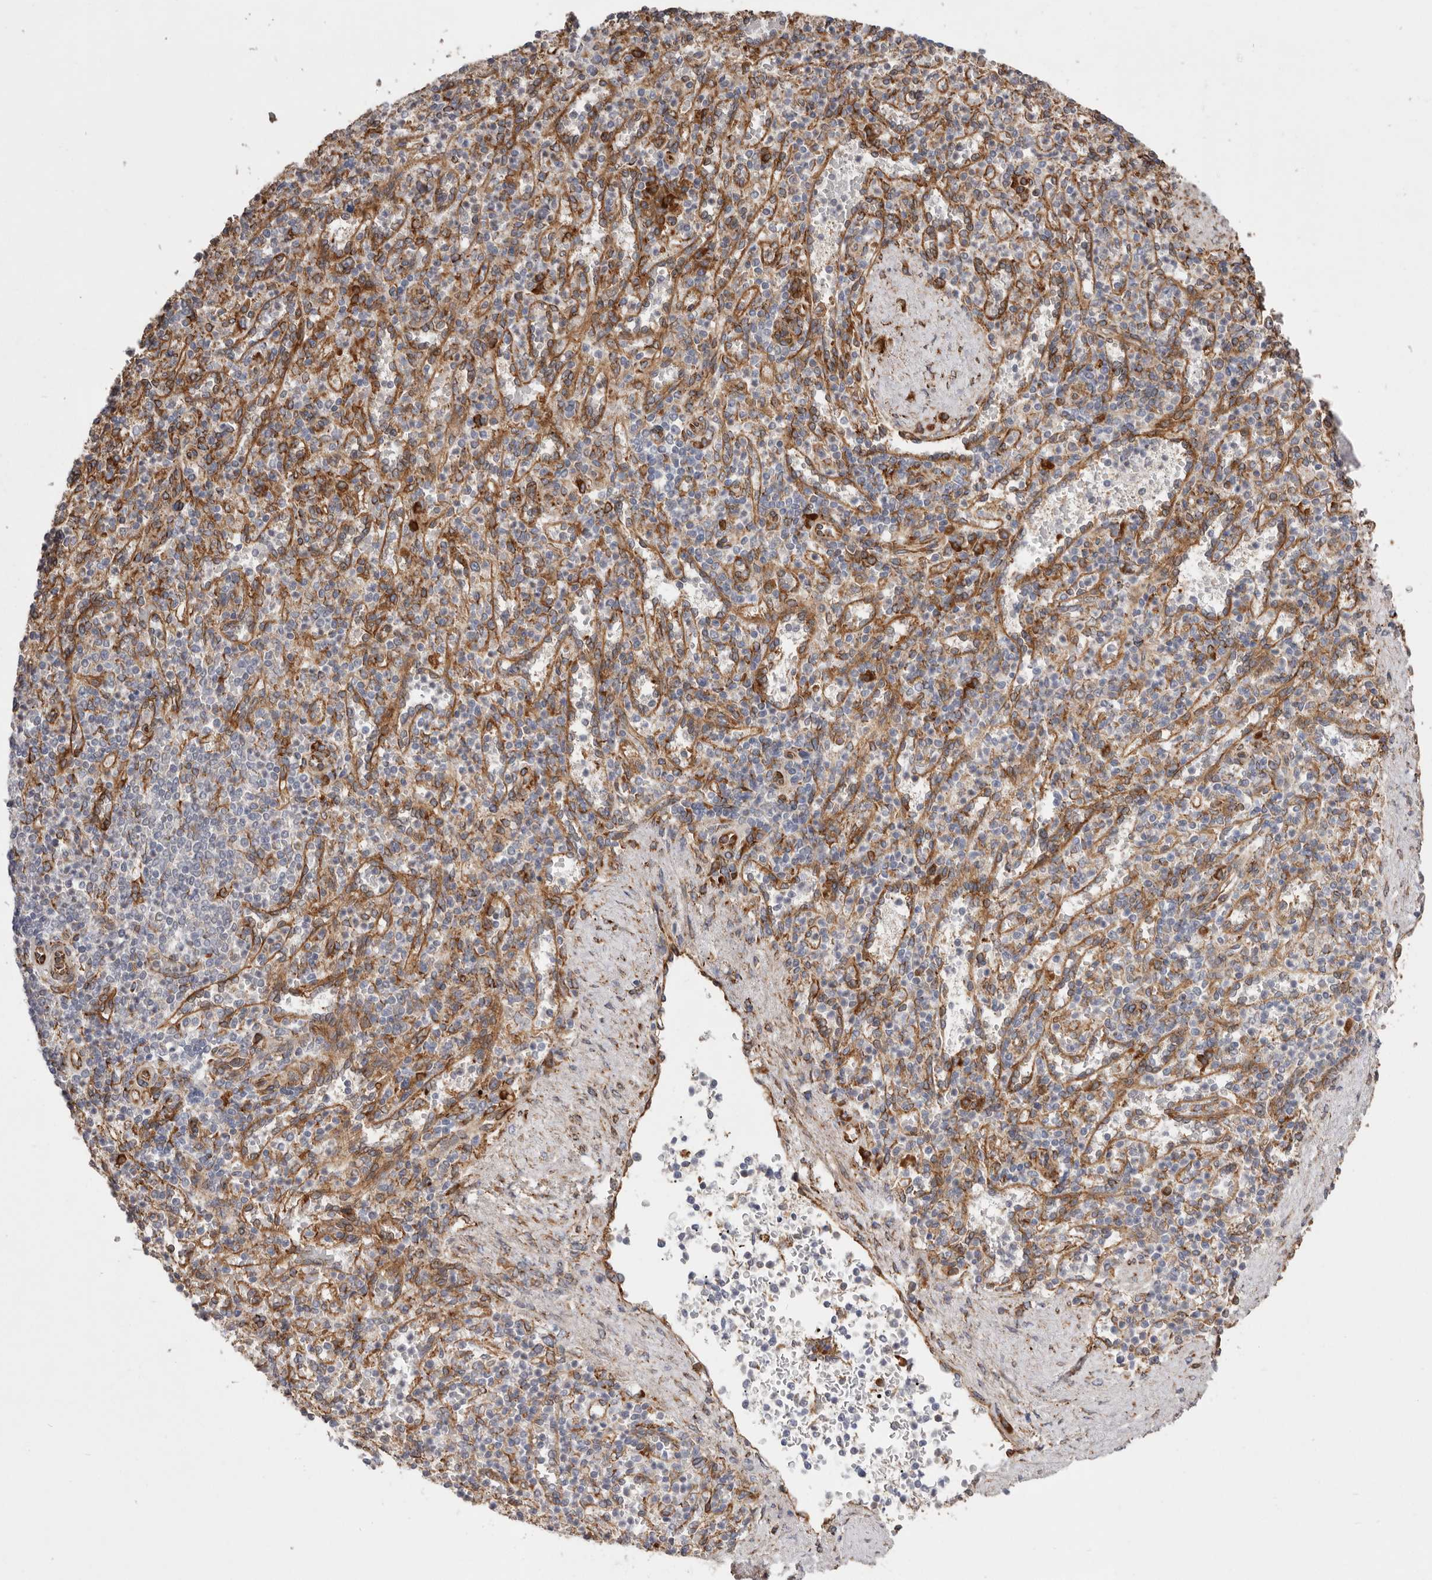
{"staining": {"intensity": "moderate", "quantity": "<25%", "location": "cytoplasmic/membranous"}, "tissue": "spleen", "cell_type": "Cells in red pulp", "image_type": "normal", "snomed": [{"axis": "morphology", "description": "Normal tissue, NOS"}, {"axis": "topography", "description": "Spleen"}], "caption": "A low amount of moderate cytoplasmic/membranous positivity is present in about <25% of cells in red pulp in benign spleen. (DAB IHC with brightfield microscopy, high magnification).", "gene": "WDTC1", "patient": {"sex": "female", "age": 74}}